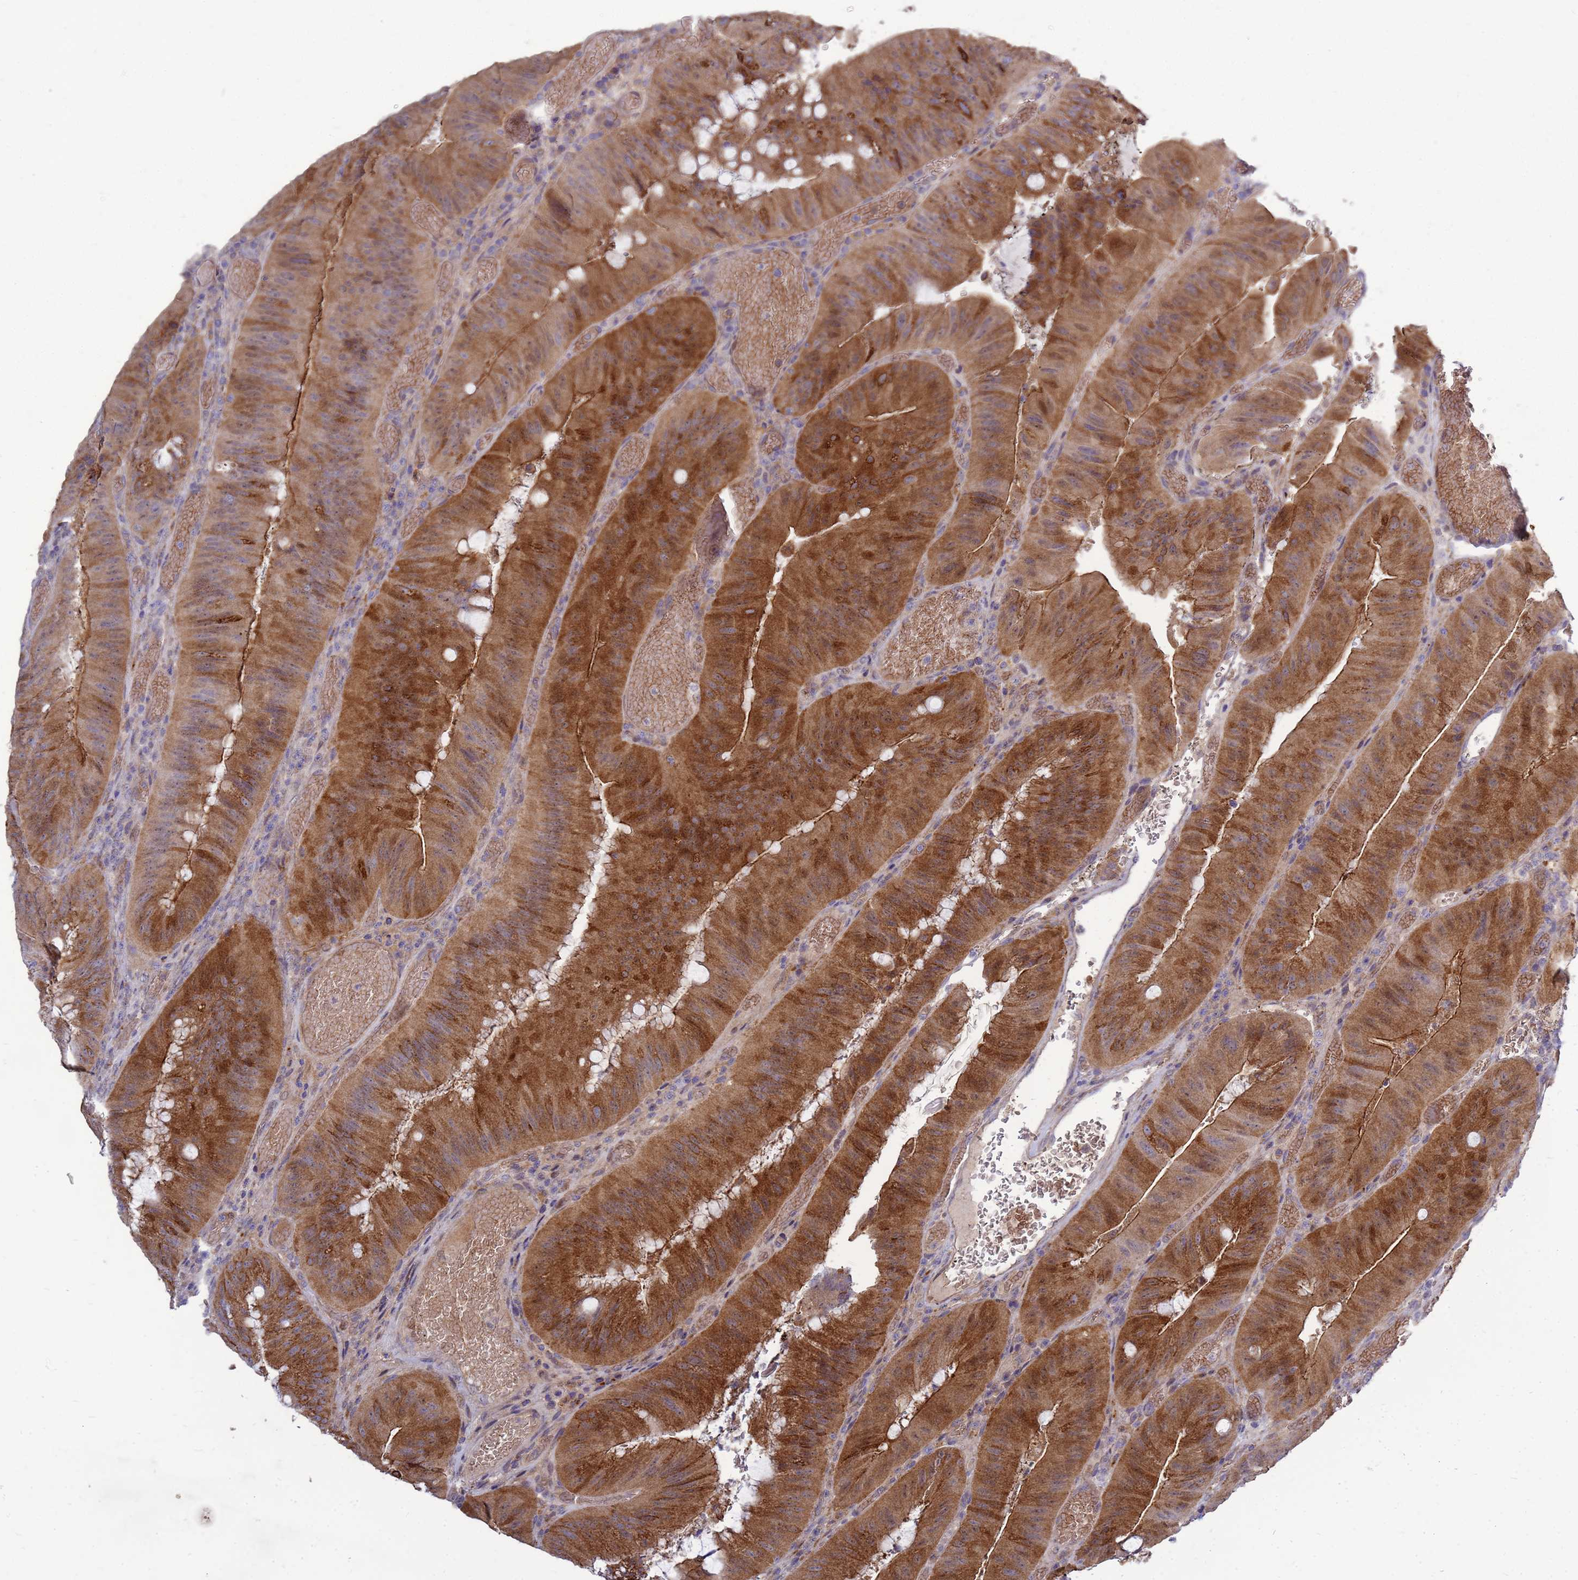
{"staining": {"intensity": "strong", "quantity": ">75%", "location": "cytoplasmic/membranous"}, "tissue": "colorectal cancer", "cell_type": "Tumor cells", "image_type": "cancer", "snomed": [{"axis": "morphology", "description": "Adenocarcinoma, NOS"}, {"axis": "topography", "description": "Colon"}], "caption": "Strong cytoplasmic/membranous protein expression is seen in approximately >75% of tumor cells in colorectal cancer. Nuclei are stained in blue.", "gene": "EIF4EBP3", "patient": {"sex": "female", "age": 43}}